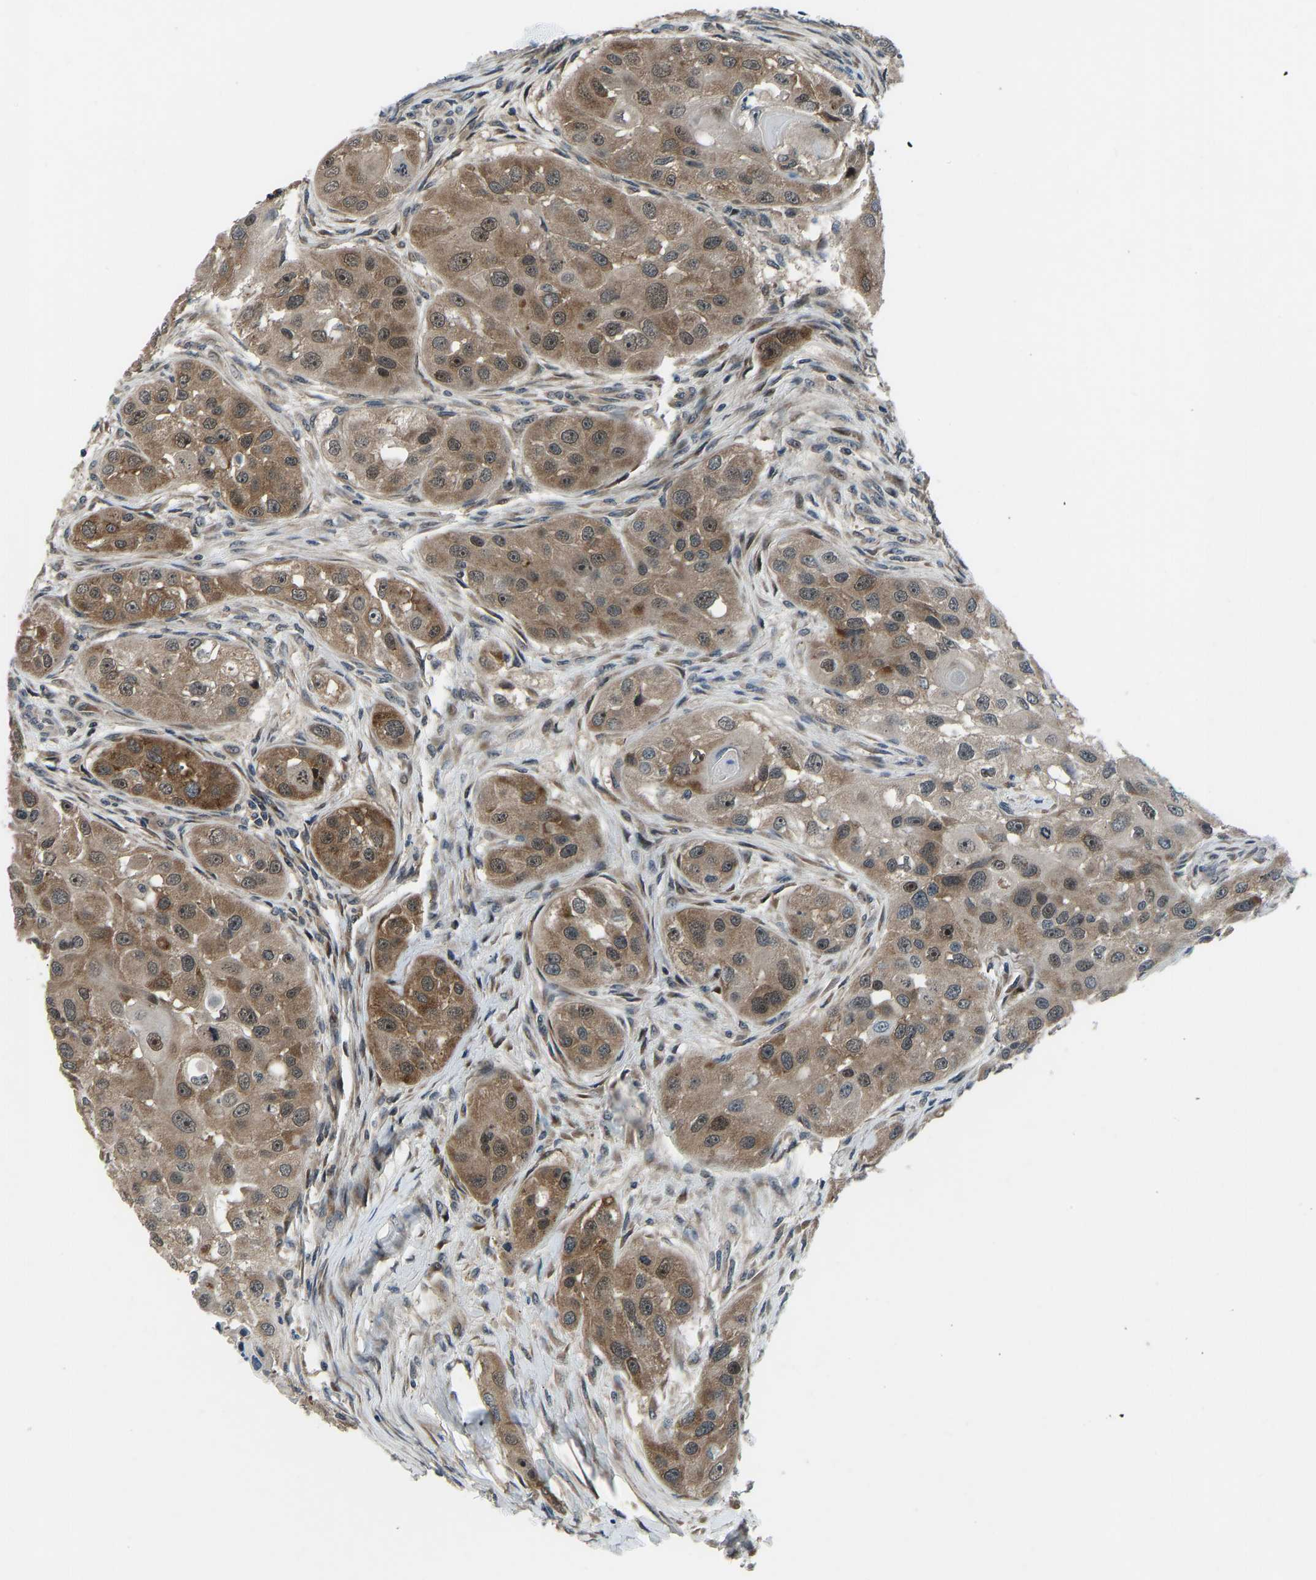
{"staining": {"intensity": "moderate", "quantity": ">75%", "location": "cytoplasmic/membranous,nuclear"}, "tissue": "head and neck cancer", "cell_type": "Tumor cells", "image_type": "cancer", "snomed": [{"axis": "morphology", "description": "Normal tissue, NOS"}, {"axis": "morphology", "description": "Squamous cell carcinoma, NOS"}, {"axis": "topography", "description": "Skeletal muscle"}, {"axis": "topography", "description": "Head-Neck"}], "caption": "Protein staining shows moderate cytoplasmic/membranous and nuclear expression in approximately >75% of tumor cells in head and neck cancer.", "gene": "RLIM", "patient": {"sex": "male", "age": 51}}